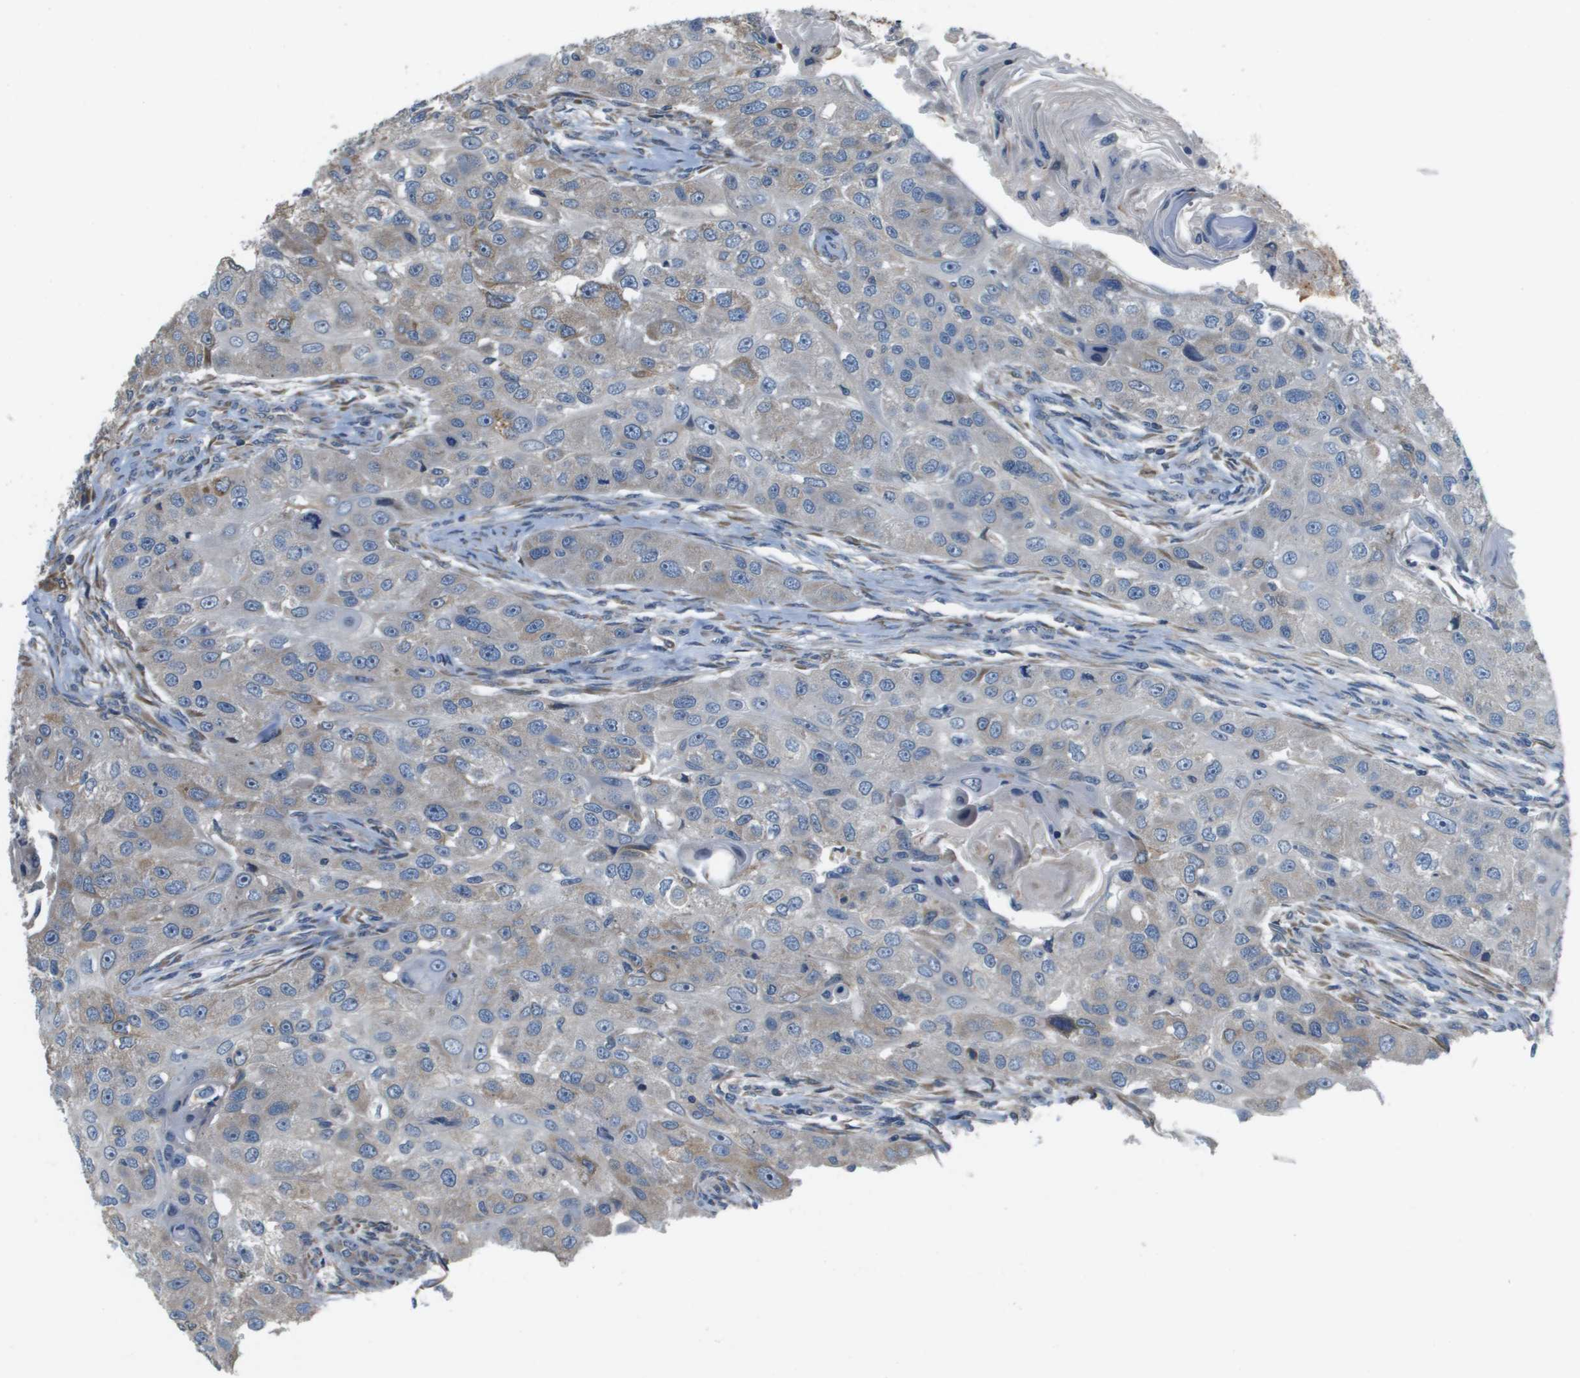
{"staining": {"intensity": "negative", "quantity": "none", "location": "none"}, "tissue": "head and neck cancer", "cell_type": "Tumor cells", "image_type": "cancer", "snomed": [{"axis": "morphology", "description": "Normal tissue, NOS"}, {"axis": "morphology", "description": "Squamous cell carcinoma, NOS"}, {"axis": "topography", "description": "Skeletal muscle"}, {"axis": "topography", "description": "Head-Neck"}], "caption": "Immunohistochemistry histopathology image of neoplastic tissue: head and neck cancer stained with DAB exhibits no significant protein positivity in tumor cells.", "gene": "SAMSN1", "patient": {"sex": "male", "age": 51}}